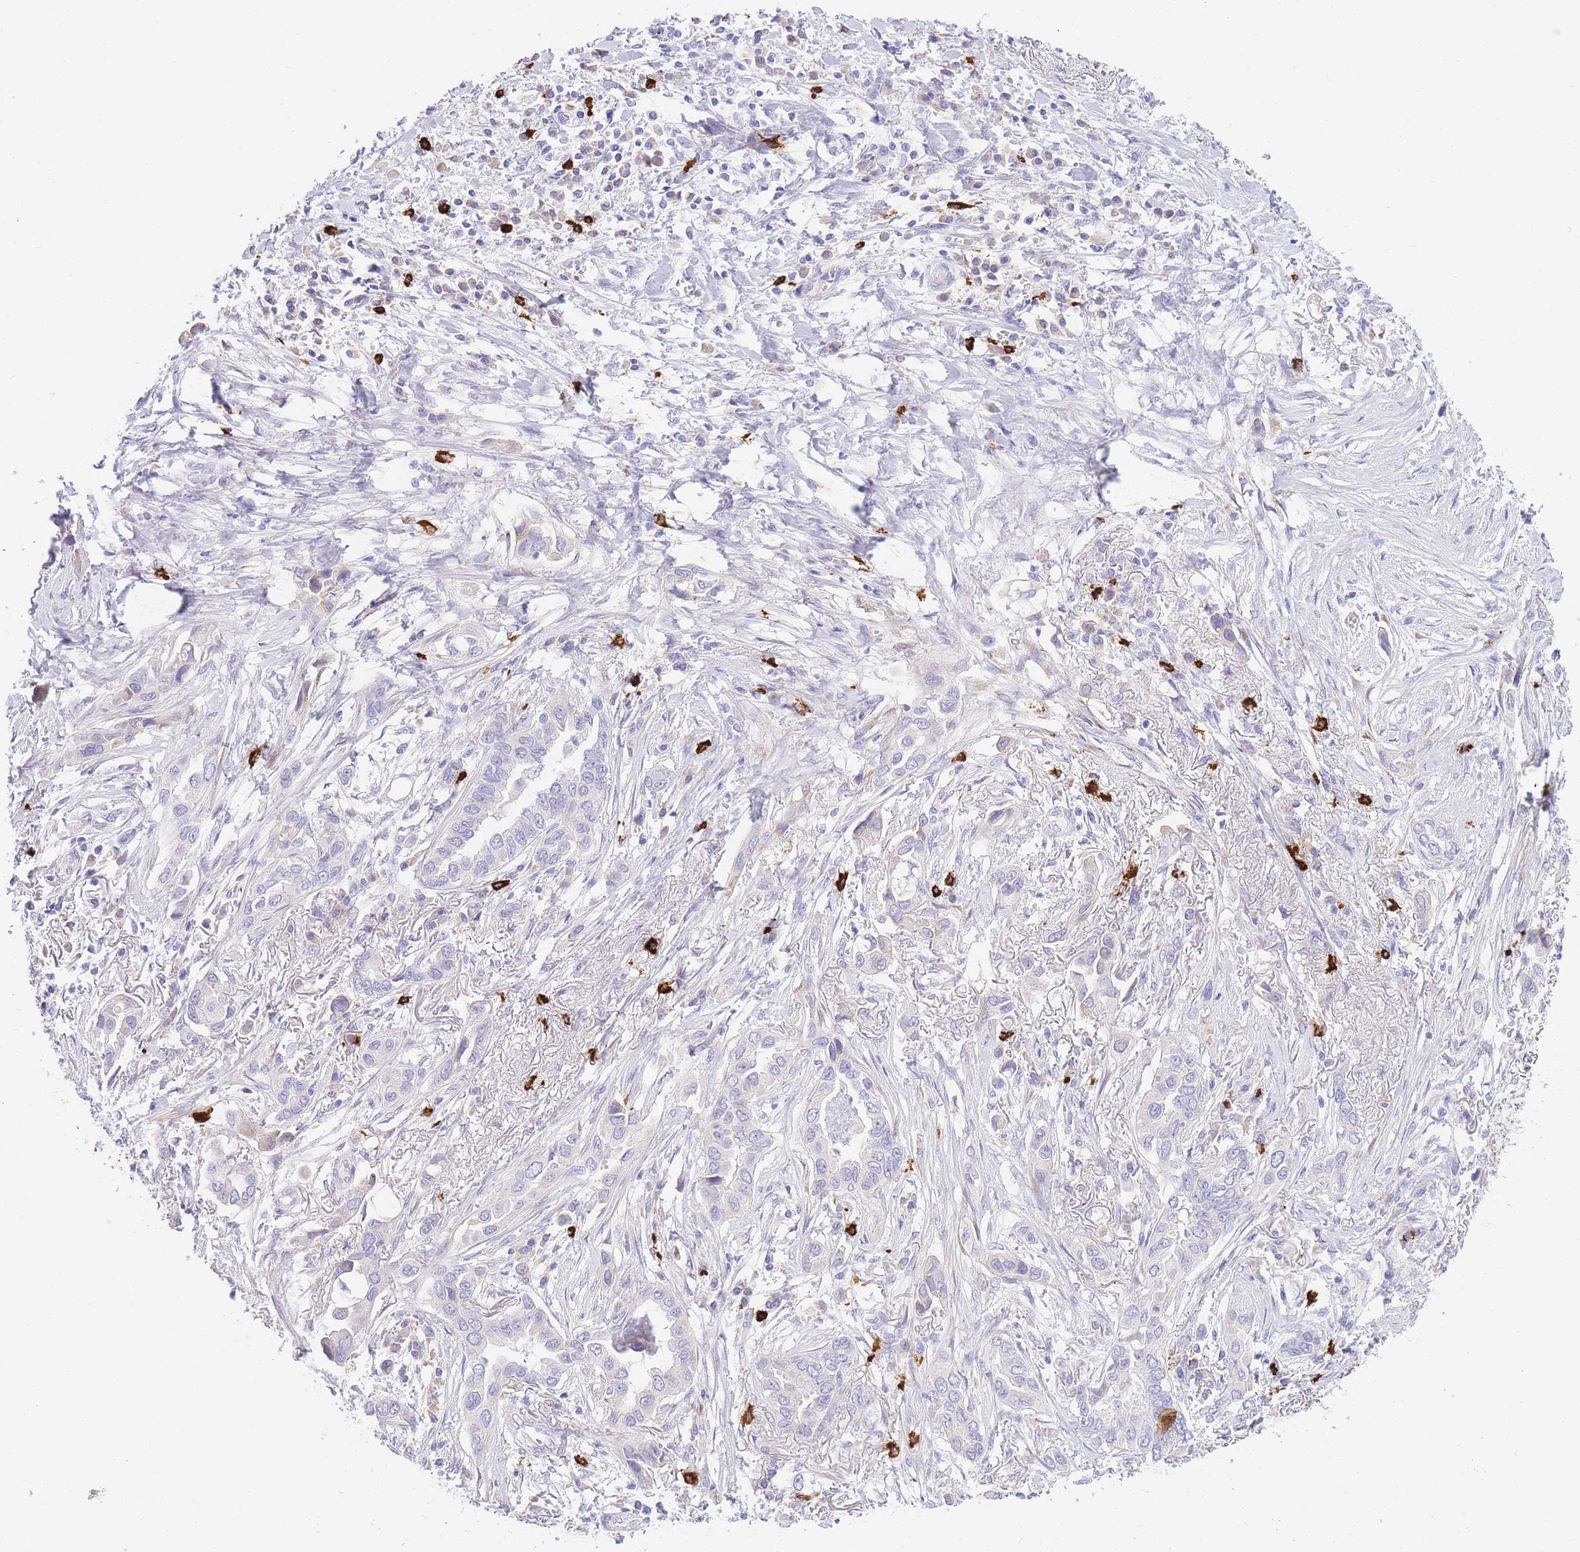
{"staining": {"intensity": "negative", "quantity": "none", "location": "none"}, "tissue": "lung cancer", "cell_type": "Tumor cells", "image_type": "cancer", "snomed": [{"axis": "morphology", "description": "Adenocarcinoma, NOS"}, {"axis": "topography", "description": "Lung"}], "caption": "The histopathology image demonstrates no staining of tumor cells in lung cancer (adenocarcinoma).", "gene": "TPSD1", "patient": {"sex": "female", "age": 76}}